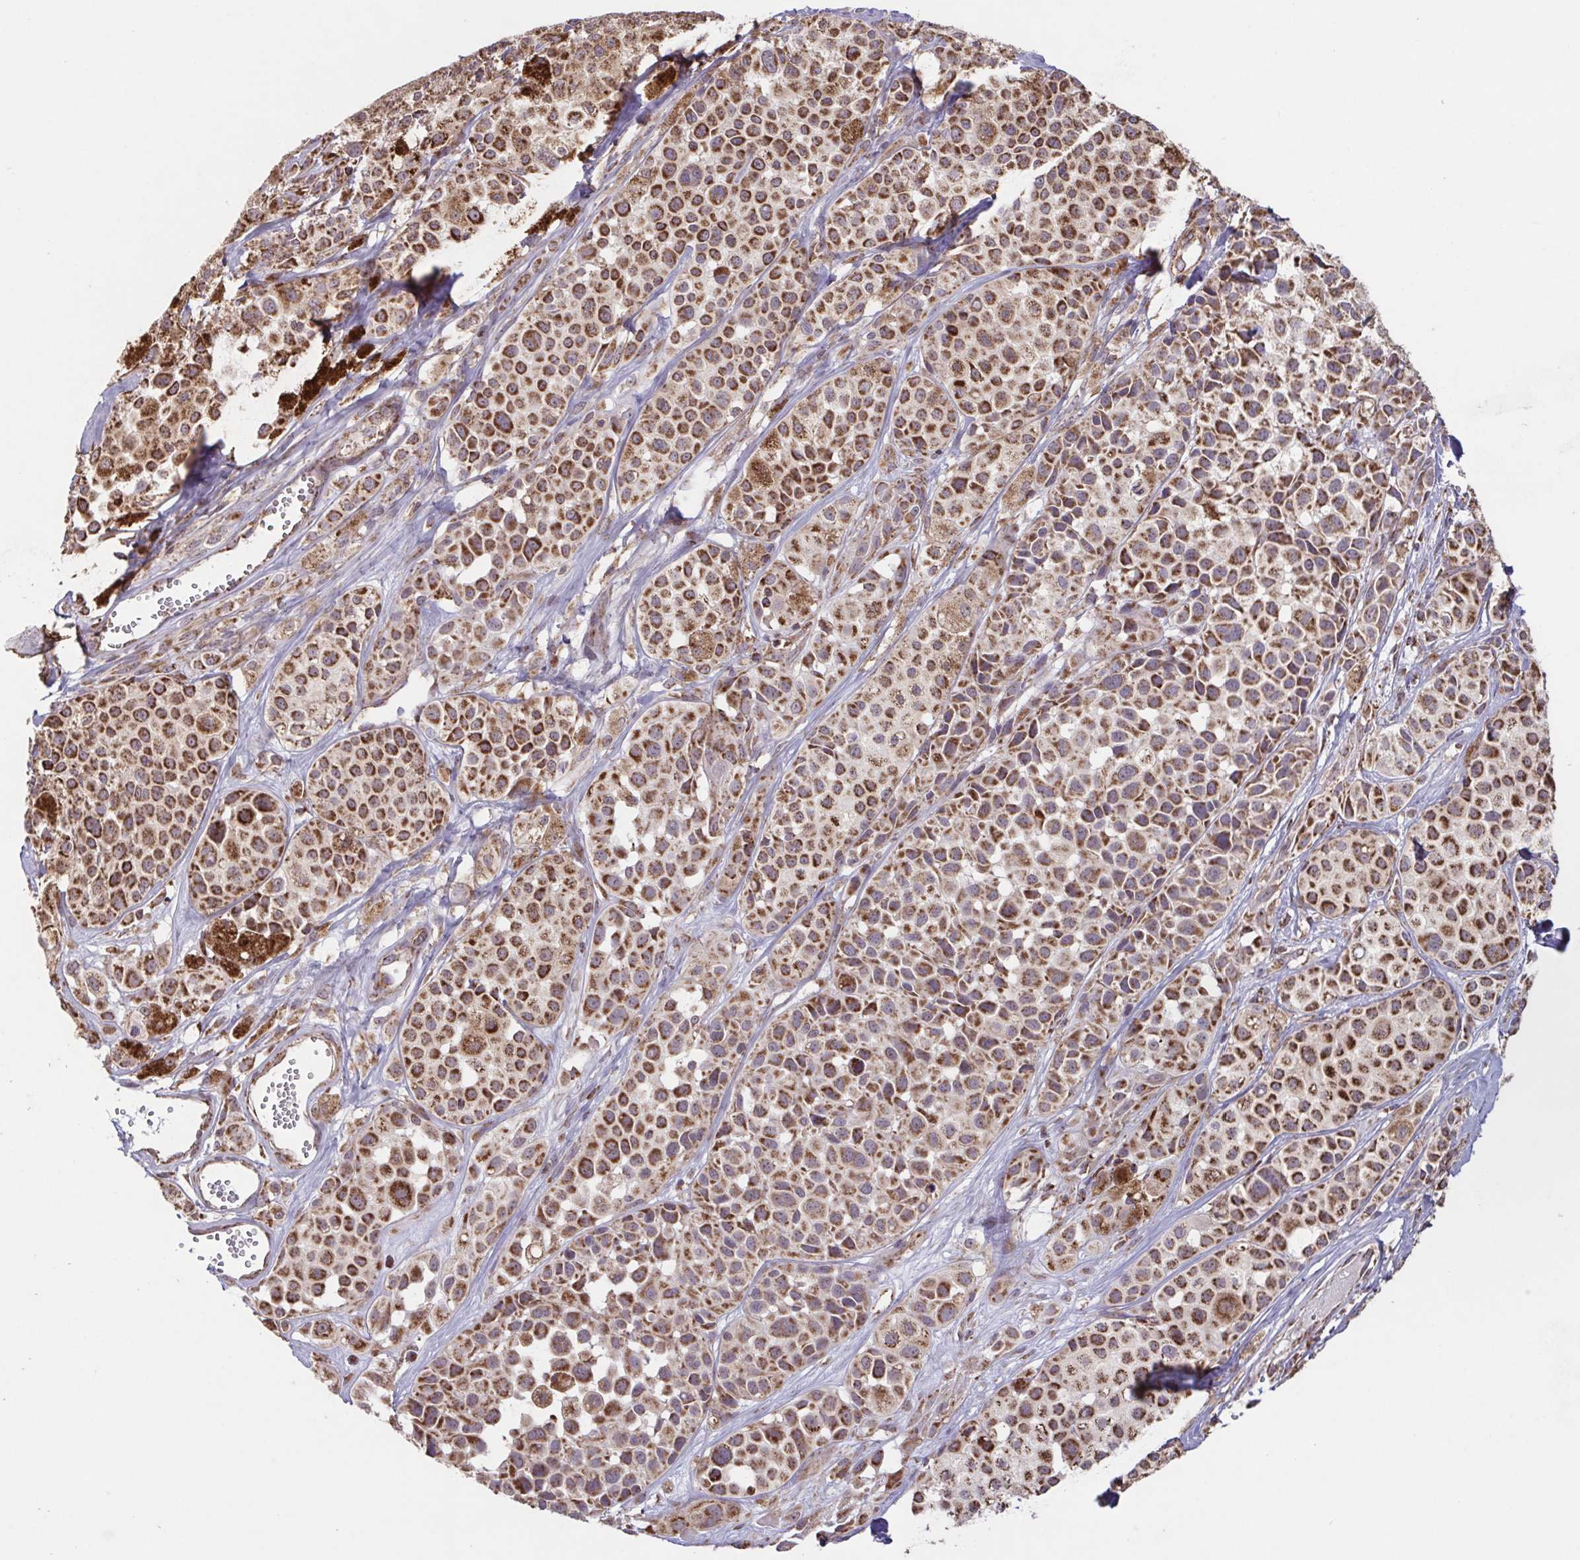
{"staining": {"intensity": "strong", "quantity": ">75%", "location": "cytoplasmic/membranous"}, "tissue": "melanoma", "cell_type": "Tumor cells", "image_type": "cancer", "snomed": [{"axis": "morphology", "description": "Malignant melanoma, NOS"}, {"axis": "topography", "description": "Skin"}], "caption": "Malignant melanoma stained with IHC reveals strong cytoplasmic/membranous expression in about >75% of tumor cells.", "gene": "DIP2B", "patient": {"sex": "male", "age": 77}}